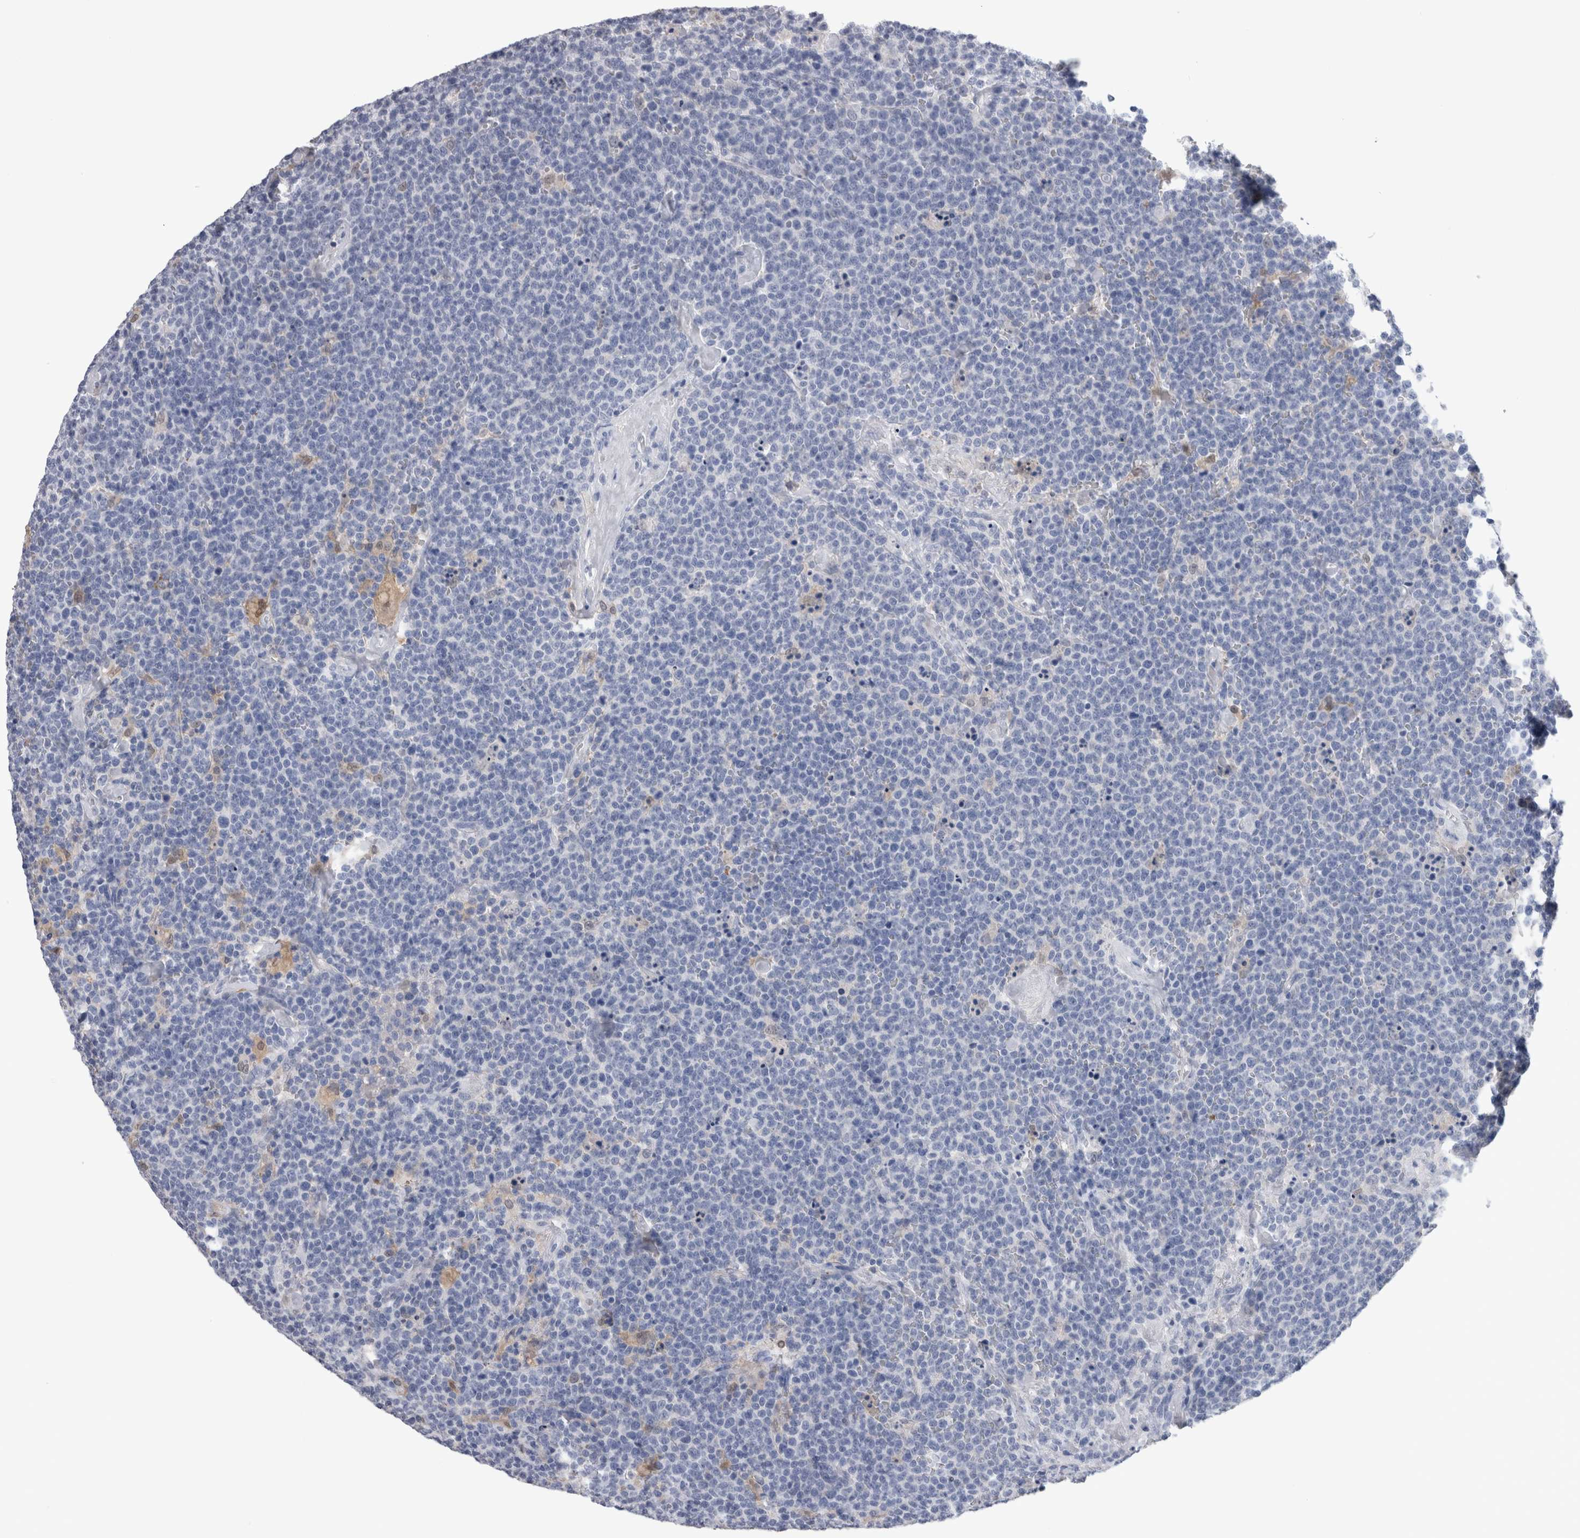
{"staining": {"intensity": "negative", "quantity": "none", "location": "none"}, "tissue": "lymphoma", "cell_type": "Tumor cells", "image_type": "cancer", "snomed": [{"axis": "morphology", "description": "Malignant lymphoma, non-Hodgkin's type, High grade"}, {"axis": "topography", "description": "Lymph node"}], "caption": "High-grade malignant lymphoma, non-Hodgkin's type was stained to show a protein in brown. There is no significant positivity in tumor cells.", "gene": "CA8", "patient": {"sex": "male", "age": 61}}